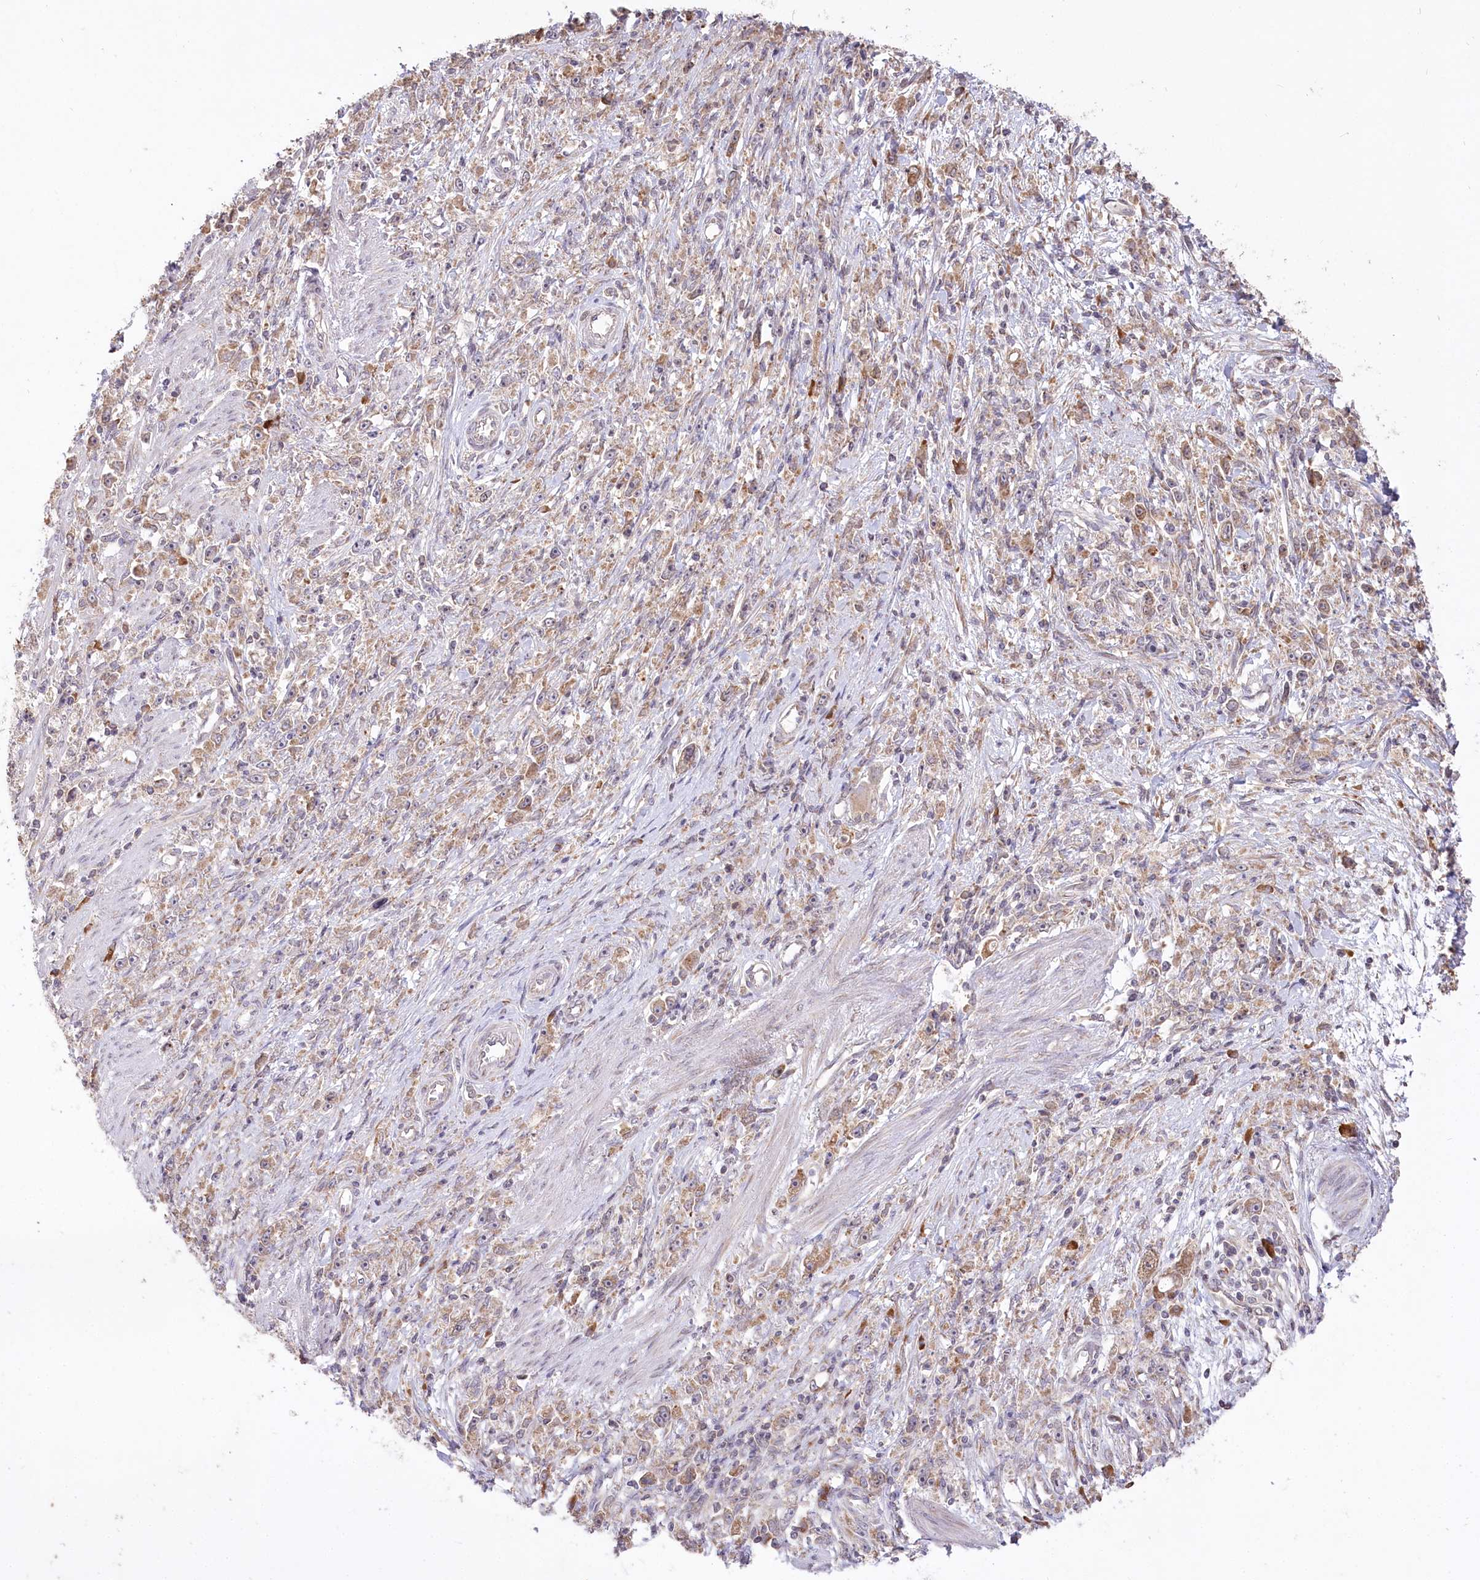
{"staining": {"intensity": "moderate", "quantity": ">75%", "location": "cytoplasmic/membranous"}, "tissue": "stomach cancer", "cell_type": "Tumor cells", "image_type": "cancer", "snomed": [{"axis": "morphology", "description": "Adenocarcinoma, NOS"}, {"axis": "topography", "description": "Stomach"}], "caption": "Immunohistochemical staining of human stomach adenocarcinoma reveals medium levels of moderate cytoplasmic/membranous protein staining in about >75% of tumor cells.", "gene": "STT3B", "patient": {"sex": "female", "age": 59}}